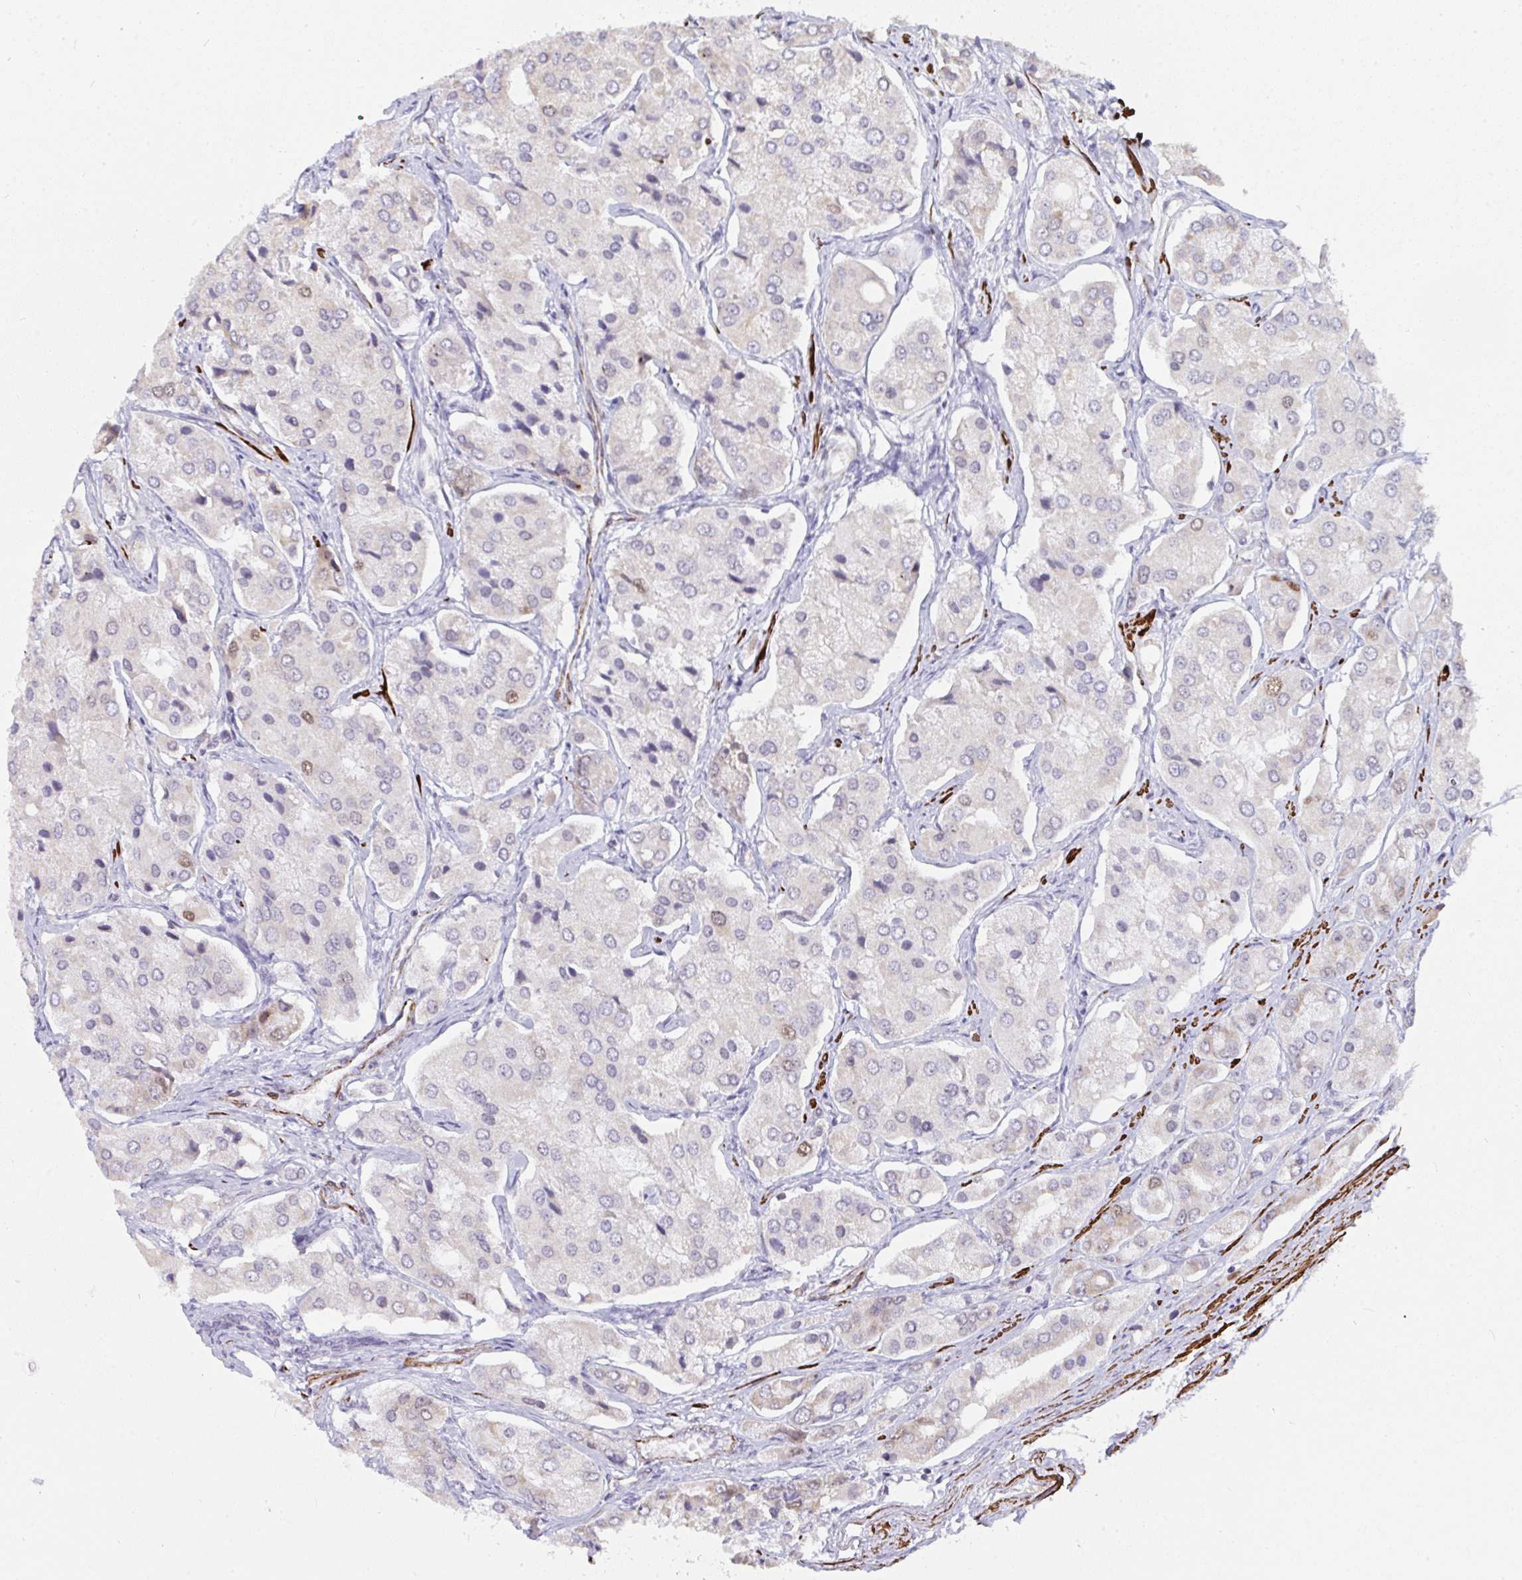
{"staining": {"intensity": "moderate", "quantity": "<25%", "location": "nuclear"}, "tissue": "prostate cancer", "cell_type": "Tumor cells", "image_type": "cancer", "snomed": [{"axis": "morphology", "description": "Adenocarcinoma, Low grade"}, {"axis": "topography", "description": "Prostate"}], "caption": "Moderate nuclear positivity for a protein is present in about <25% of tumor cells of prostate cancer using immunohistochemistry (IHC).", "gene": "GINS2", "patient": {"sex": "male", "age": 69}}